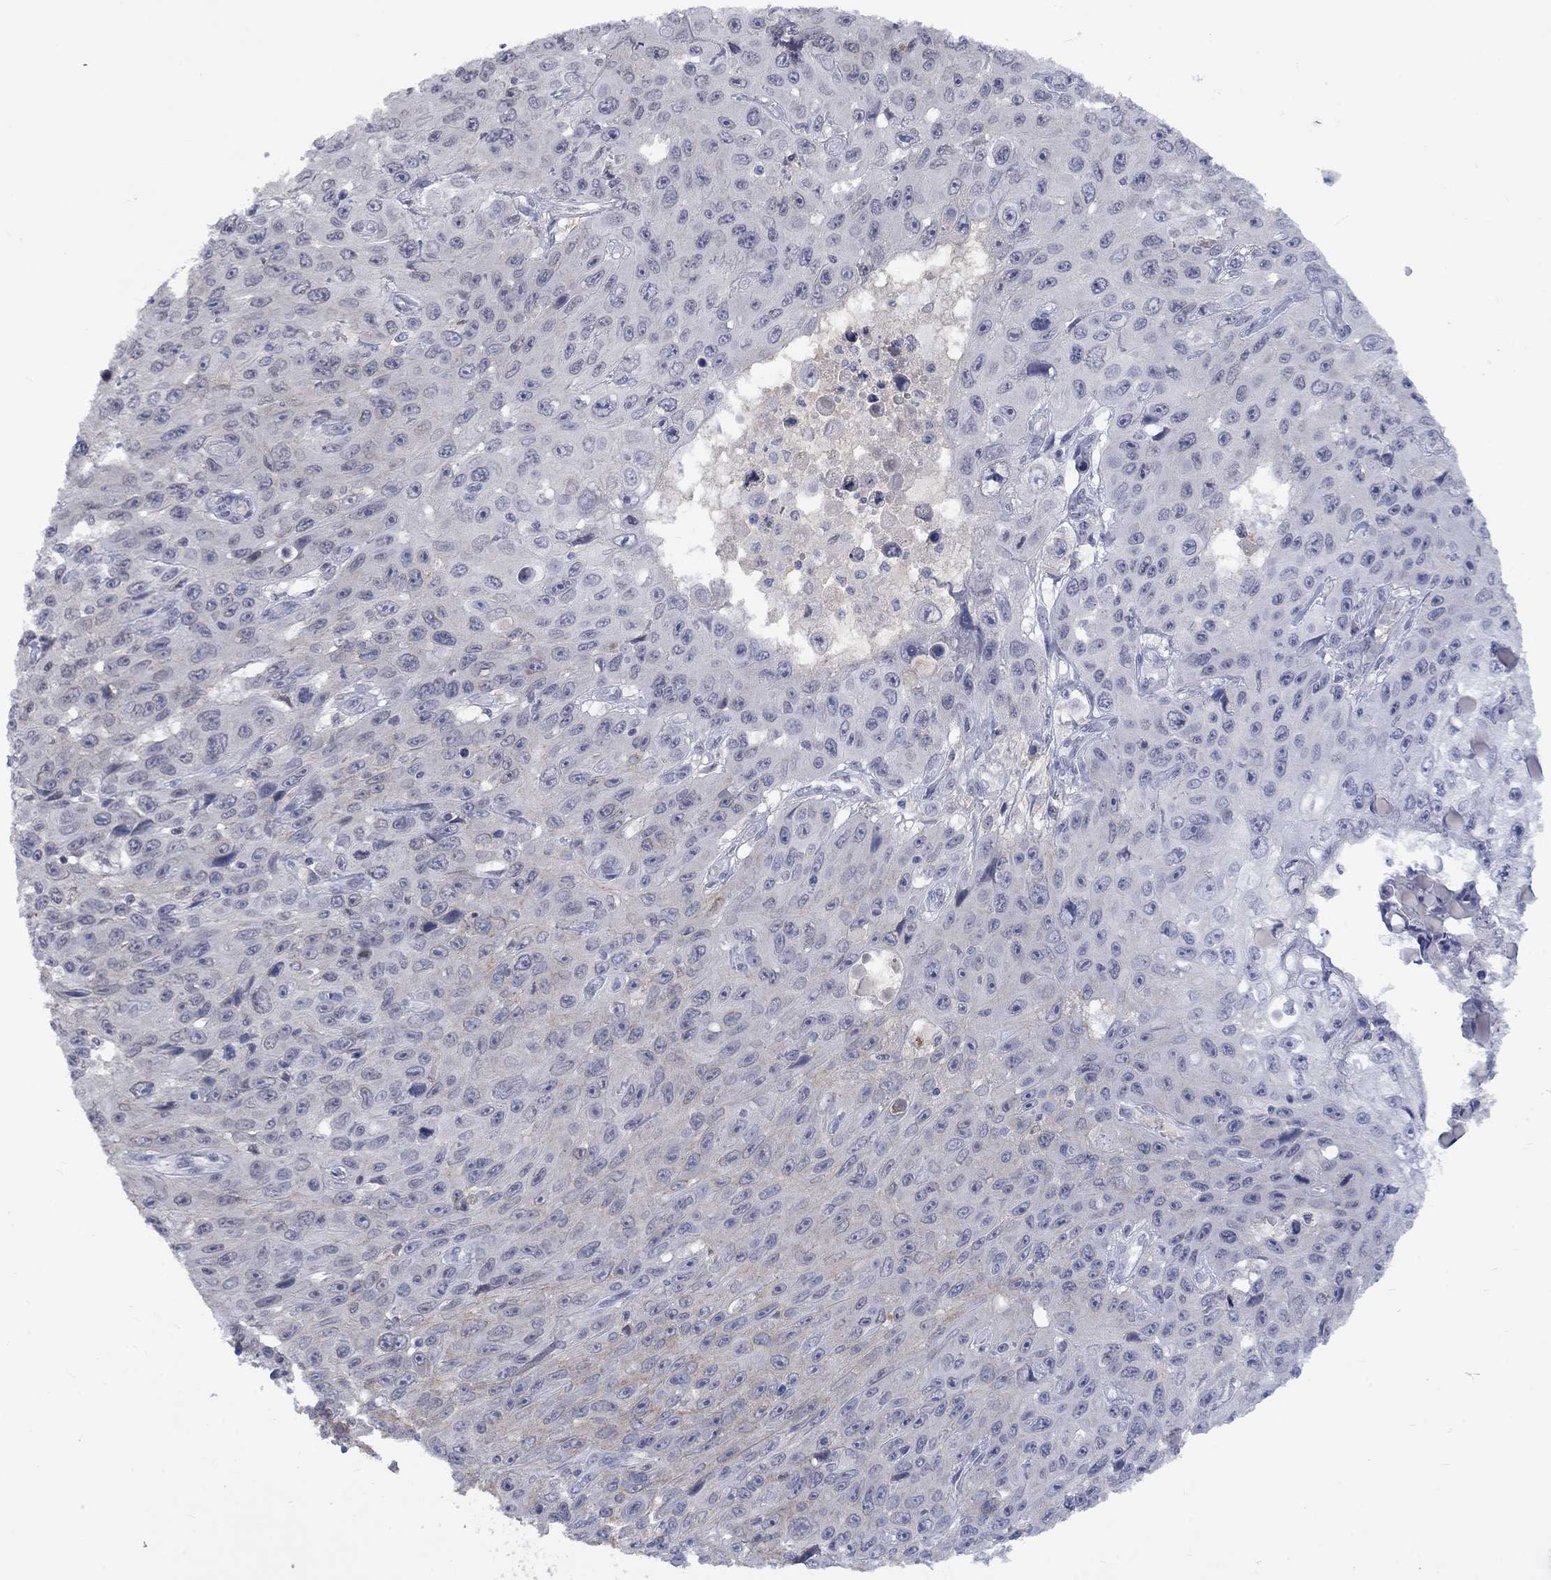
{"staining": {"intensity": "weak", "quantity": "25%-75%", "location": "cytoplasmic/membranous"}, "tissue": "skin cancer", "cell_type": "Tumor cells", "image_type": "cancer", "snomed": [{"axis": "morphology", "description": "Squamous cell carcinoma, NOS"}, {"axis": "topography", "description": "Skin"}], "caption": "IHC histopathology image of neoplastic tissue: human skin cancer (squamous cell carcinoma) stained using immunohistochemistry (IHC) exhibits low levels of weak protein expression localized specifically in the cytoplasmic/membranous of tumor cells, appearing as a cytoplasmic/membranous brown color.", "gene": "NSMF", "patient": {"sex": "male", "age": 82}}